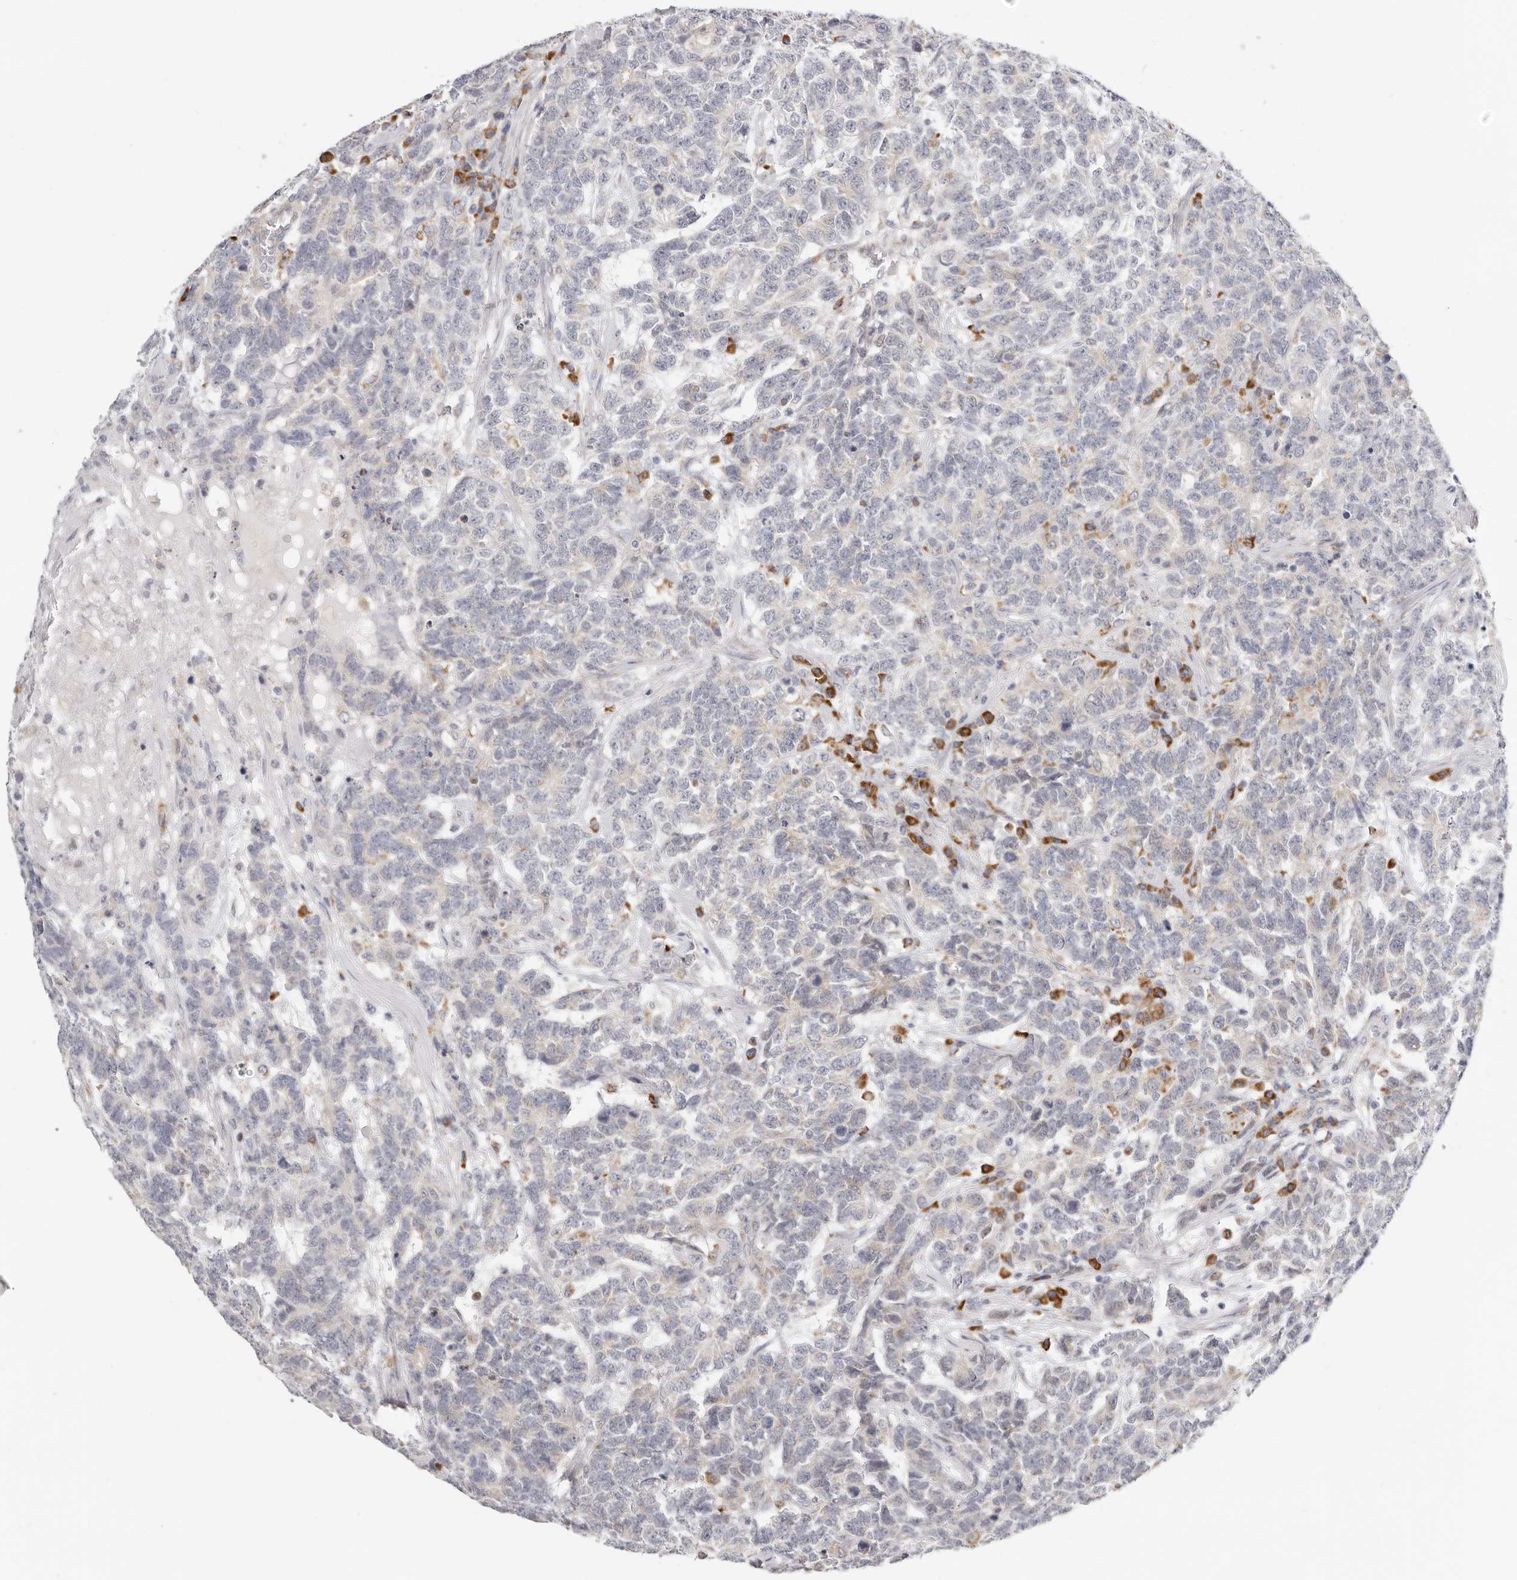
{"staining": {"intensity": "negative", "quantity": "none", "location": "none"}, "tissue": "testis cancer", "cell_type": "Tumor cells", "image_type": "cancer", "snomed": [{"axis": "morphology", "description": "Carcinoma, Embryonal, NOS"}, {"axis": "topography", "description": "Testis"}], "caption": "IHC image of neoplastic tissue: human testis cancer stained with DAB shows no significant protein positivity in tumor cells.", "gene": "IL32", "patient": {"sex": "male", "age": 26}}